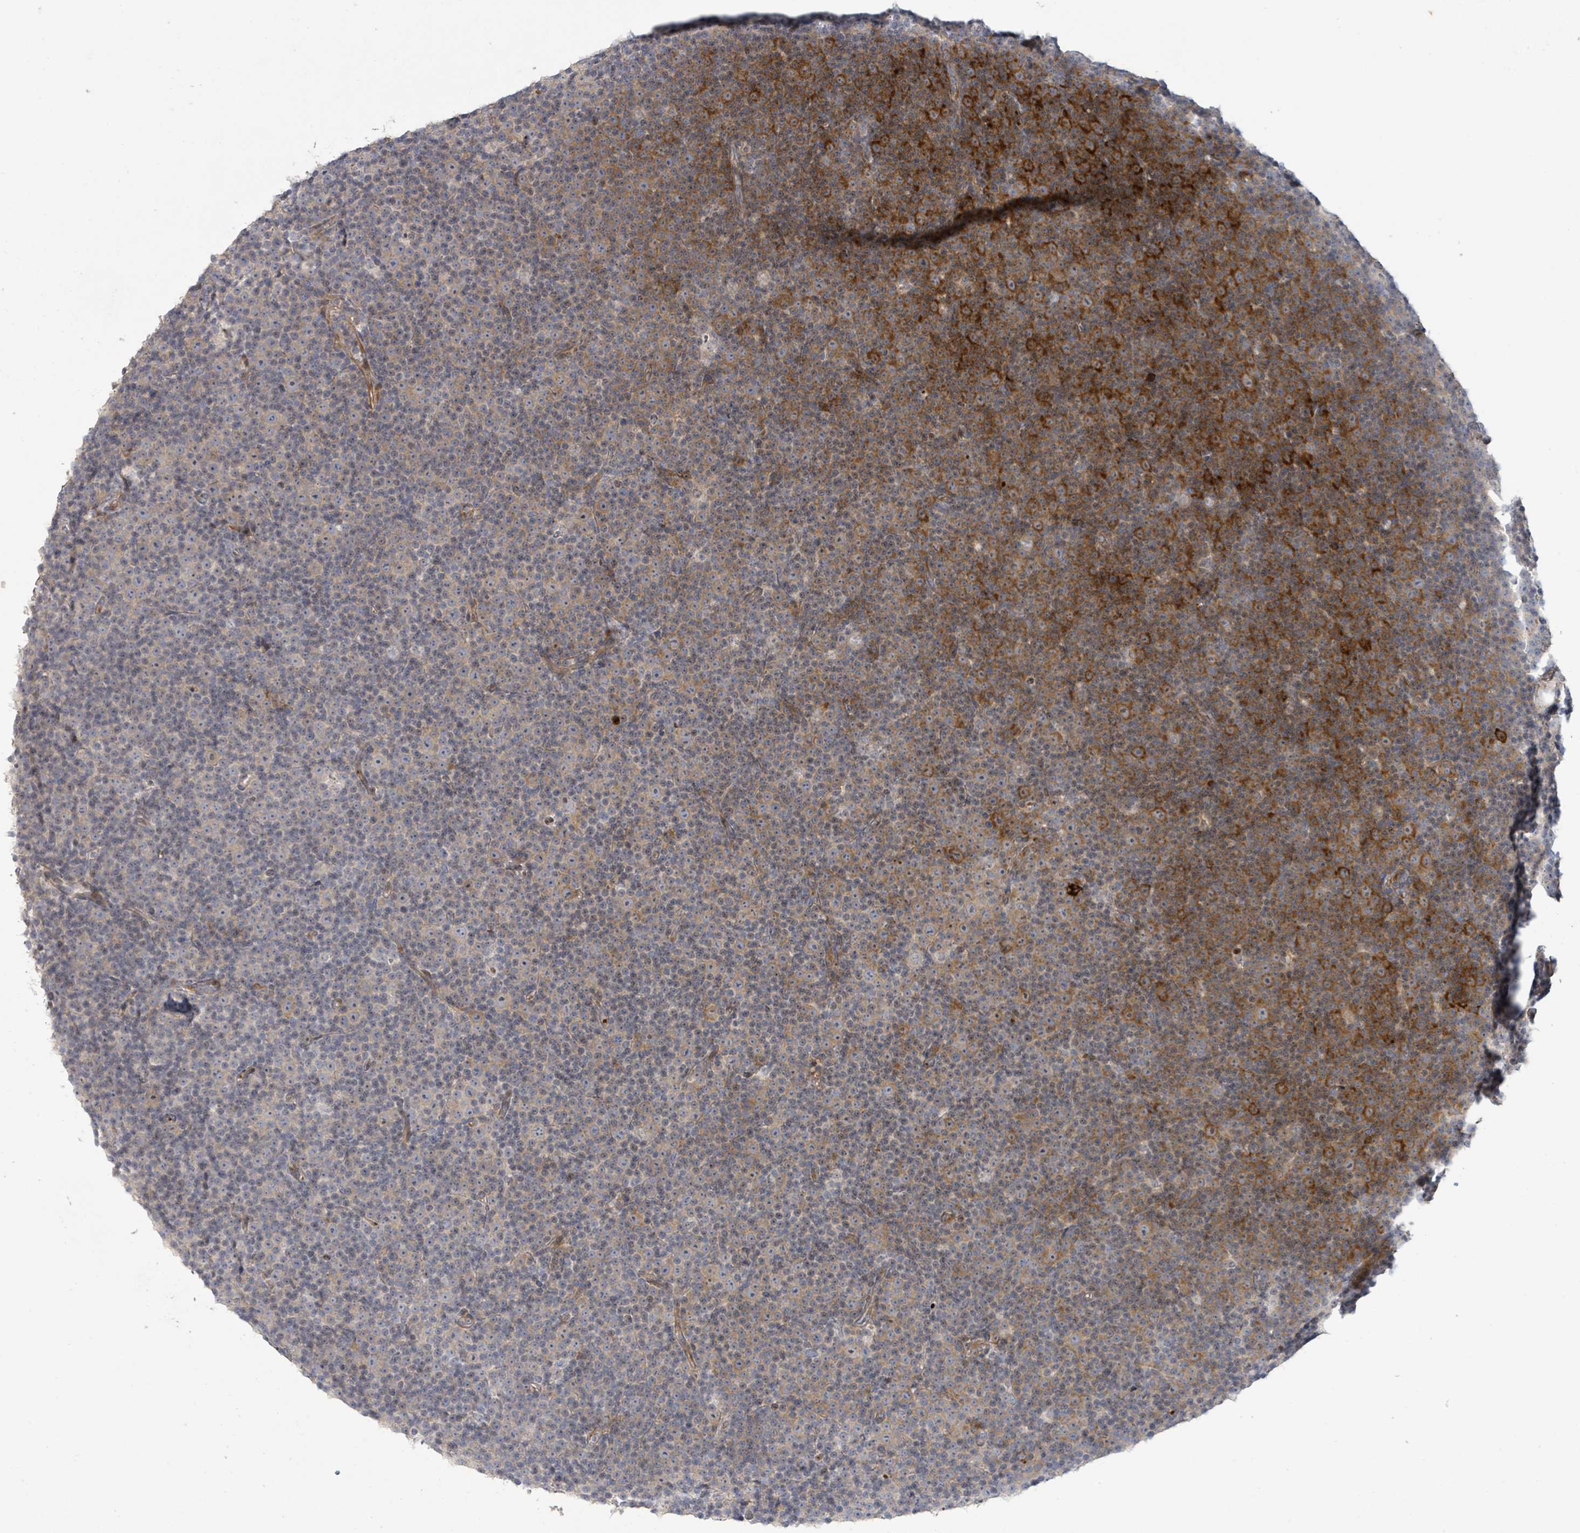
{"staining": {"intensity": "strong", "quantity": "<25%", "location": "cytoplasmic/membranous"}, "tissue": "lymphoma", "cell_type": "Tumor cells", "image_type": "cancer", "snomed": [{"axis": "morphology", "description": "Malignant lymphoma, non-Hodgkin's type, Low grade"}, {"axis": "topography", "description": "Lymph node"}], "caption": "Lymphoma stained with immunohistochemistry (IHC) reveals strong cytoplasmic/membranous staining in approximately <25% of tumor cells. Immunohistochemistry stains the protein of interest in brown and the nuclei are stained blue.", "gene": "LILRA4", "patient": {"sex": "female", "age": 67}}